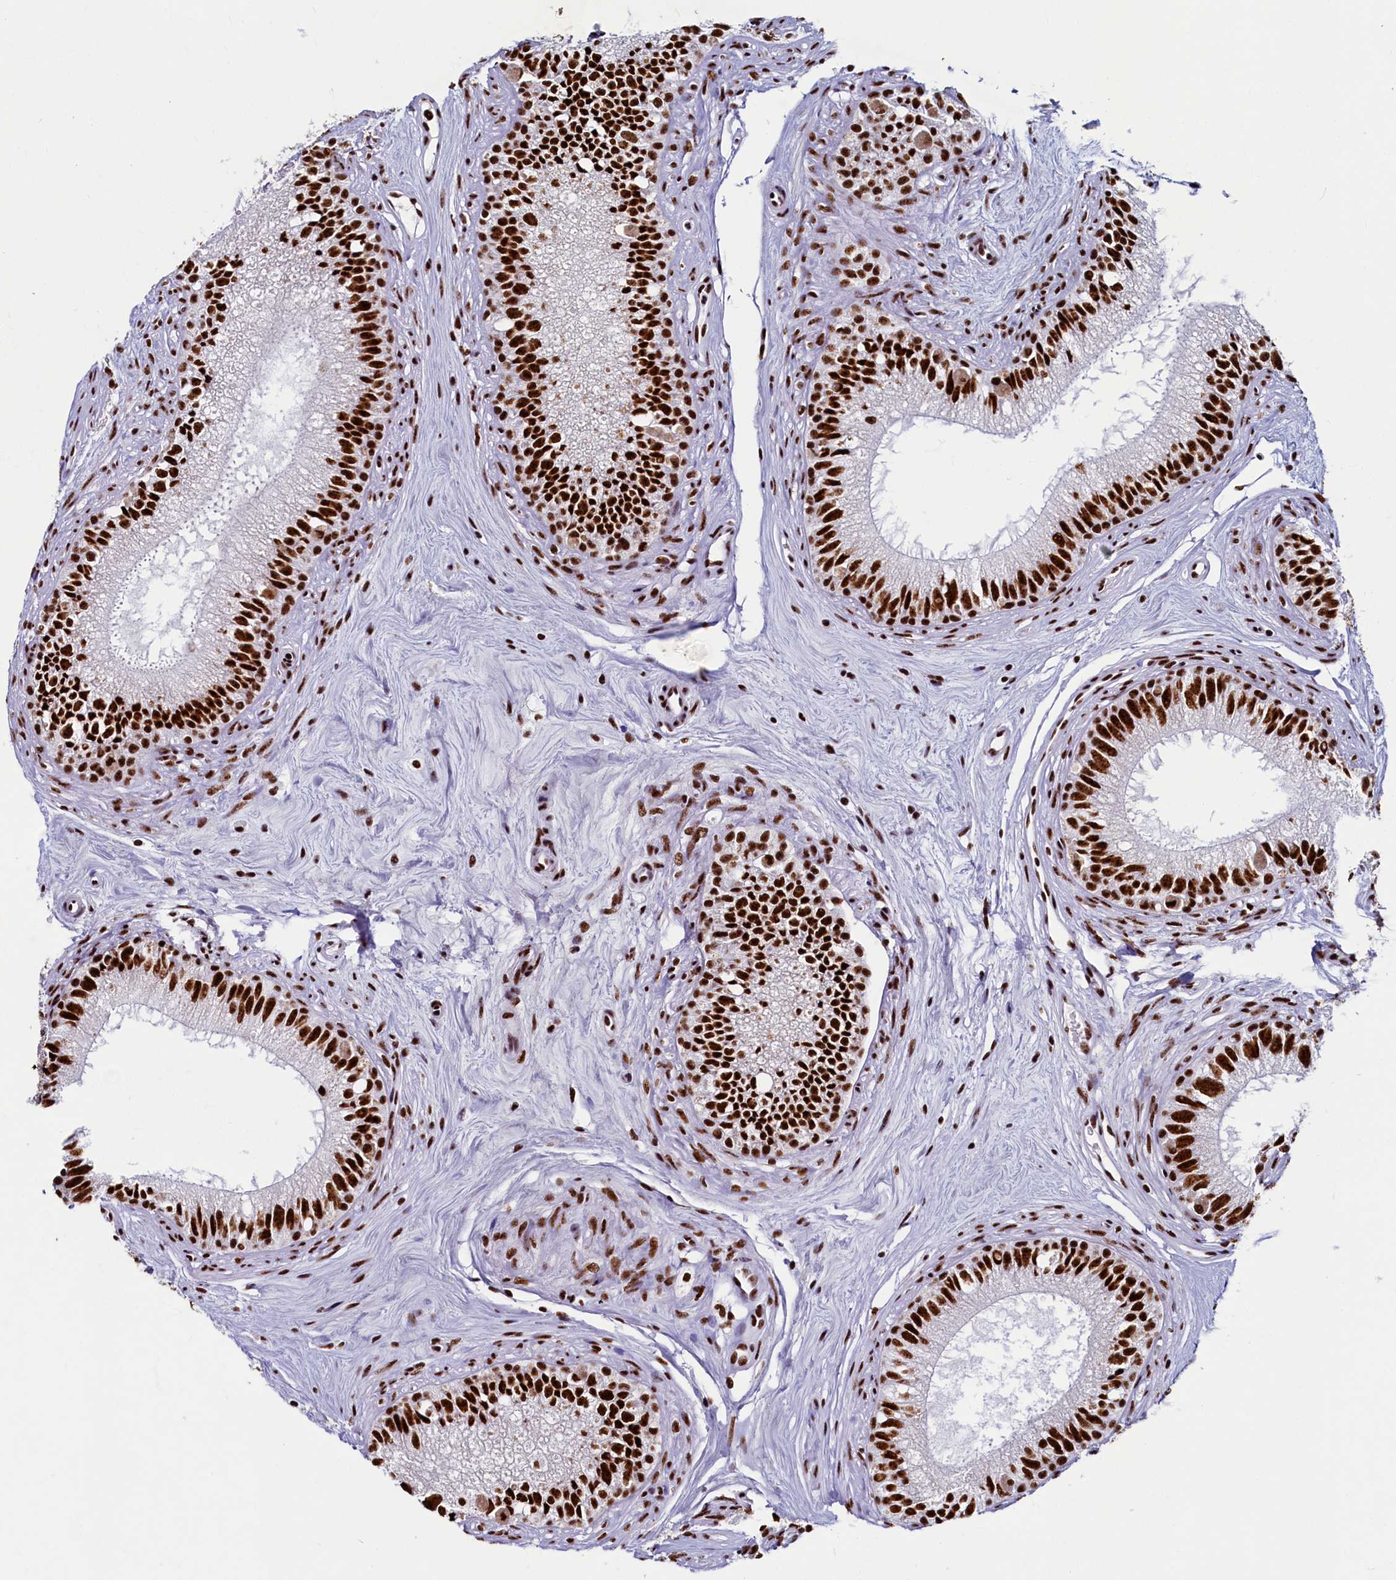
{"staining": {"intensity": "strong", "quantity": ">75%", "location": "nuclear"}, "tissue": "epididymis", "cell_type": "Glandular cells", "image_type": "normal", "snomed": [{"axis": "morphology", "description": "Normal tissue, NOS"}, {"axis": "topography", "description": "Epididymis"}], "caption": "A brown stain labels strong nuclear staining of a protein in glandular cells of benign epididymis.", "gene": "SRRM2", "patient": {"sex": "male", "age": 71}}